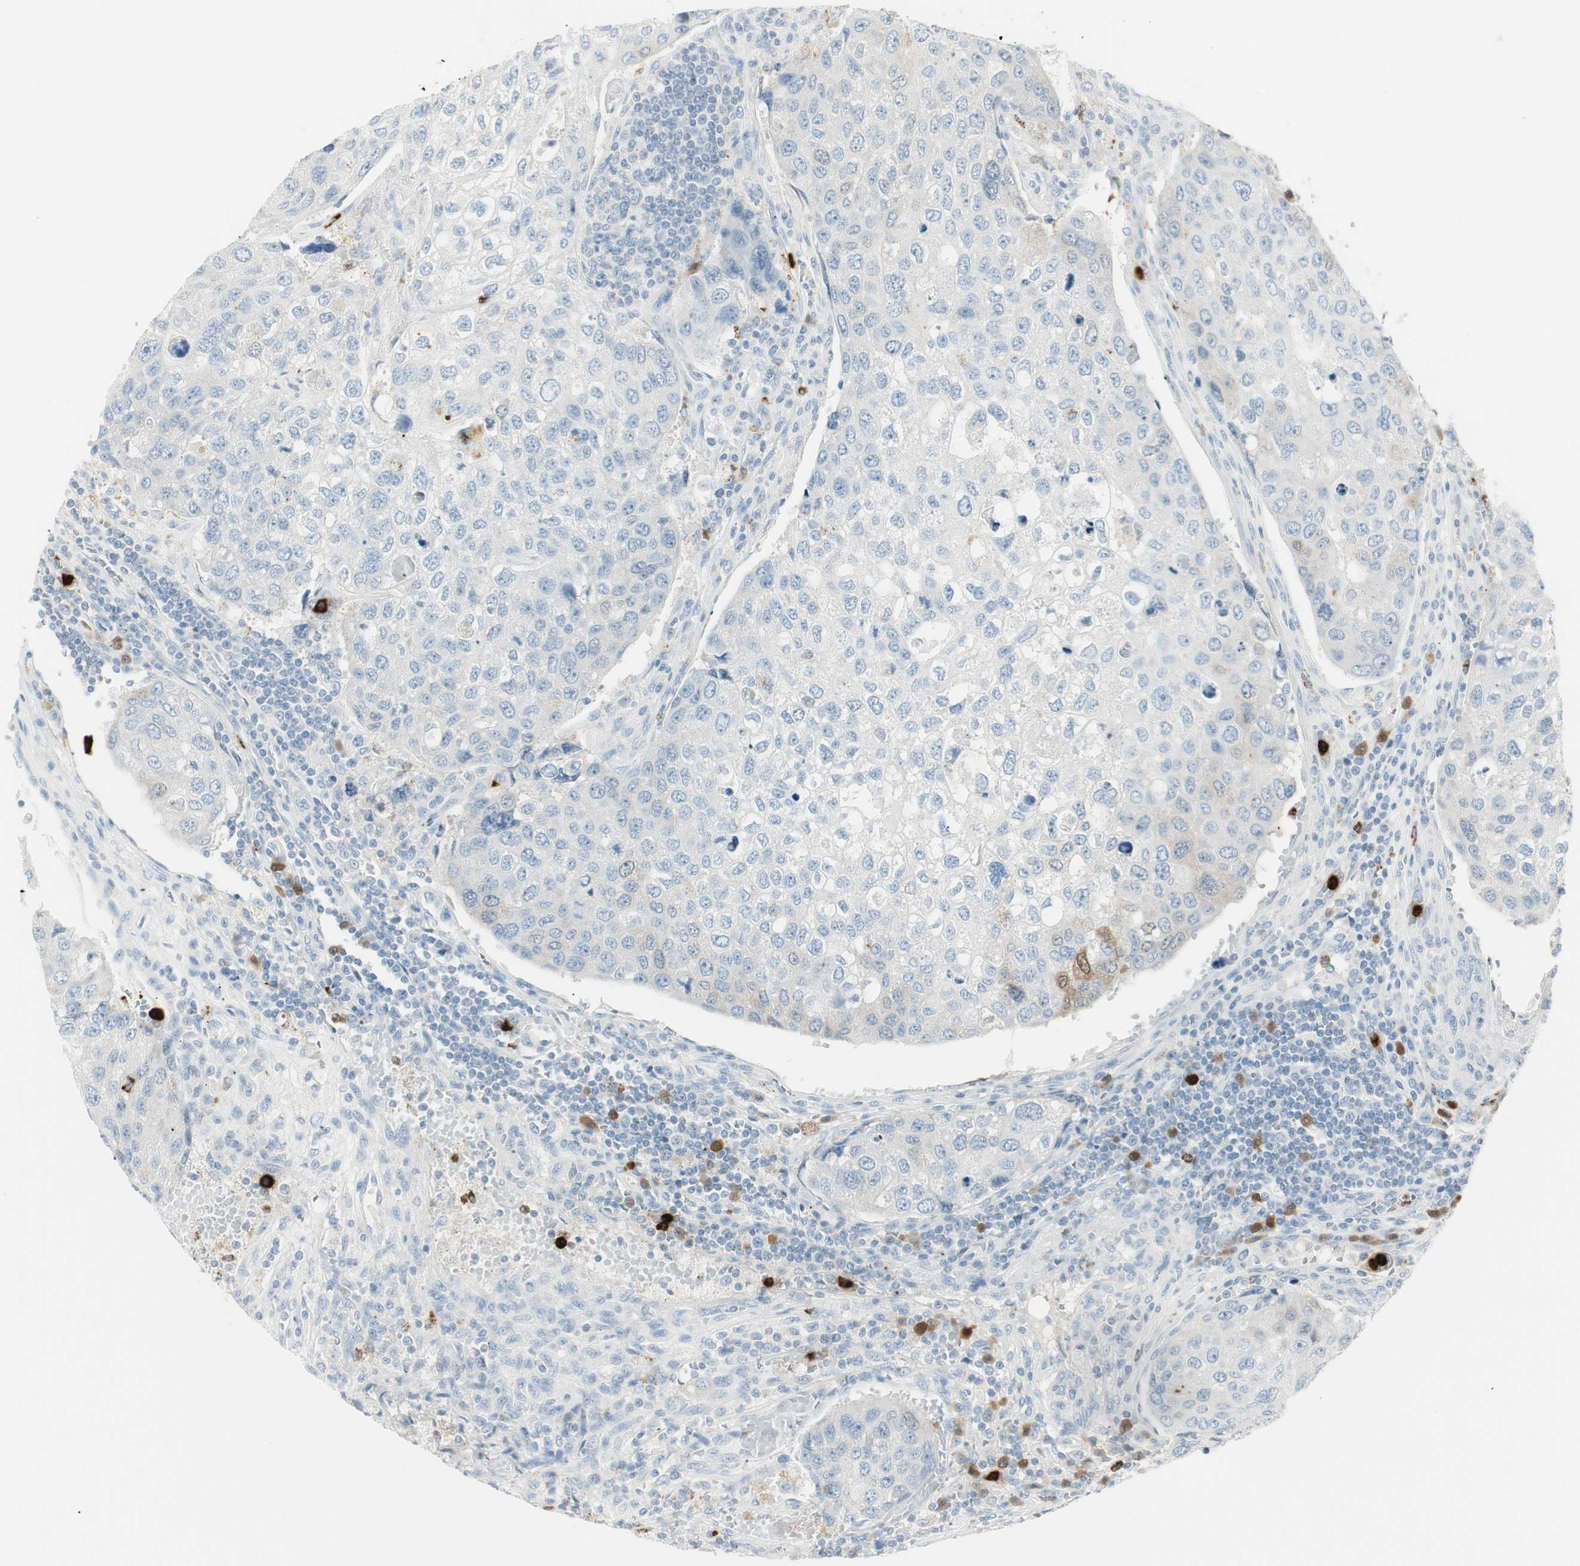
{"staining": {"intensity": "negative", "quantity": "none", "location": "none"}, "tissue": "urothelial cancer", "cell_type": "Tumor cells", "image_type": "cancer", "snomed": [{"axis": "morphology", "description": "Urothelial carcinoma, High grade"}, {"axis": "topography", "description": "Lymph node"}, {"axis": "topography", "description": "Urinary bladder"}], "caption": "Photomicrograph shows no significant protein staining in tumor cells of urothelial carcinoma (high-grade).", "gene": "PRTN3", "patient": {"sex": "male", "age": 51}}